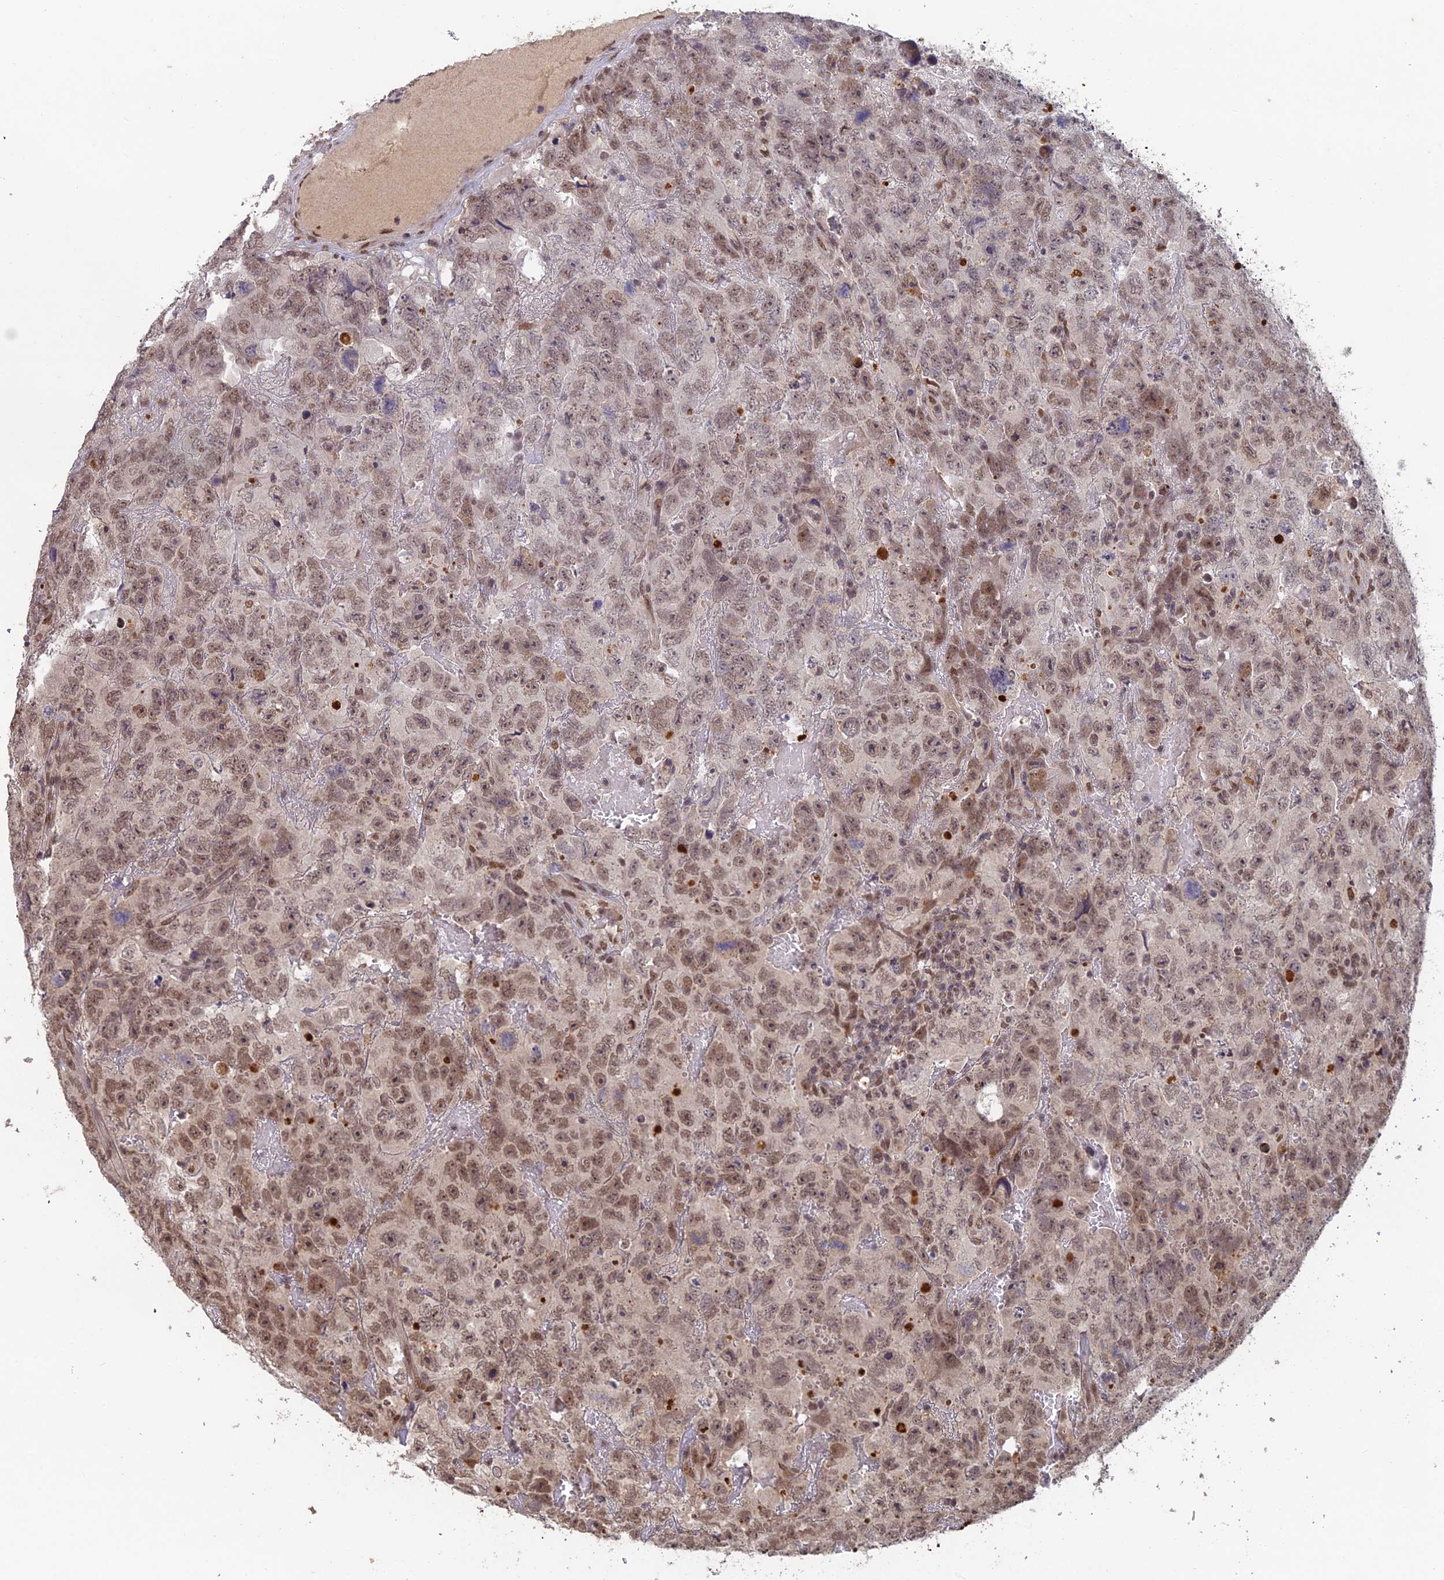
{"staining": {"intensity": "moderate", "quantity": ">75%", "location": "nuclear"}, "tissue": "testis cancer", "cell_type": "Tumor cells", "image_type": "cancer", "snomed": [{"axis": "morphology", "description": "Carcinoma, Embryonal, NOS"}, {"axis": "topography", "description": "Testis"}], "caption": "Protein expression analysis of human testis cancer reveals moderate nuclear expression in about >75% of tumor cells. (DAB IHC, brown staining for protein, blue staining for nuclei).", "gene": "RANBP3", "patient": {"sex": "male", "age": 45}}